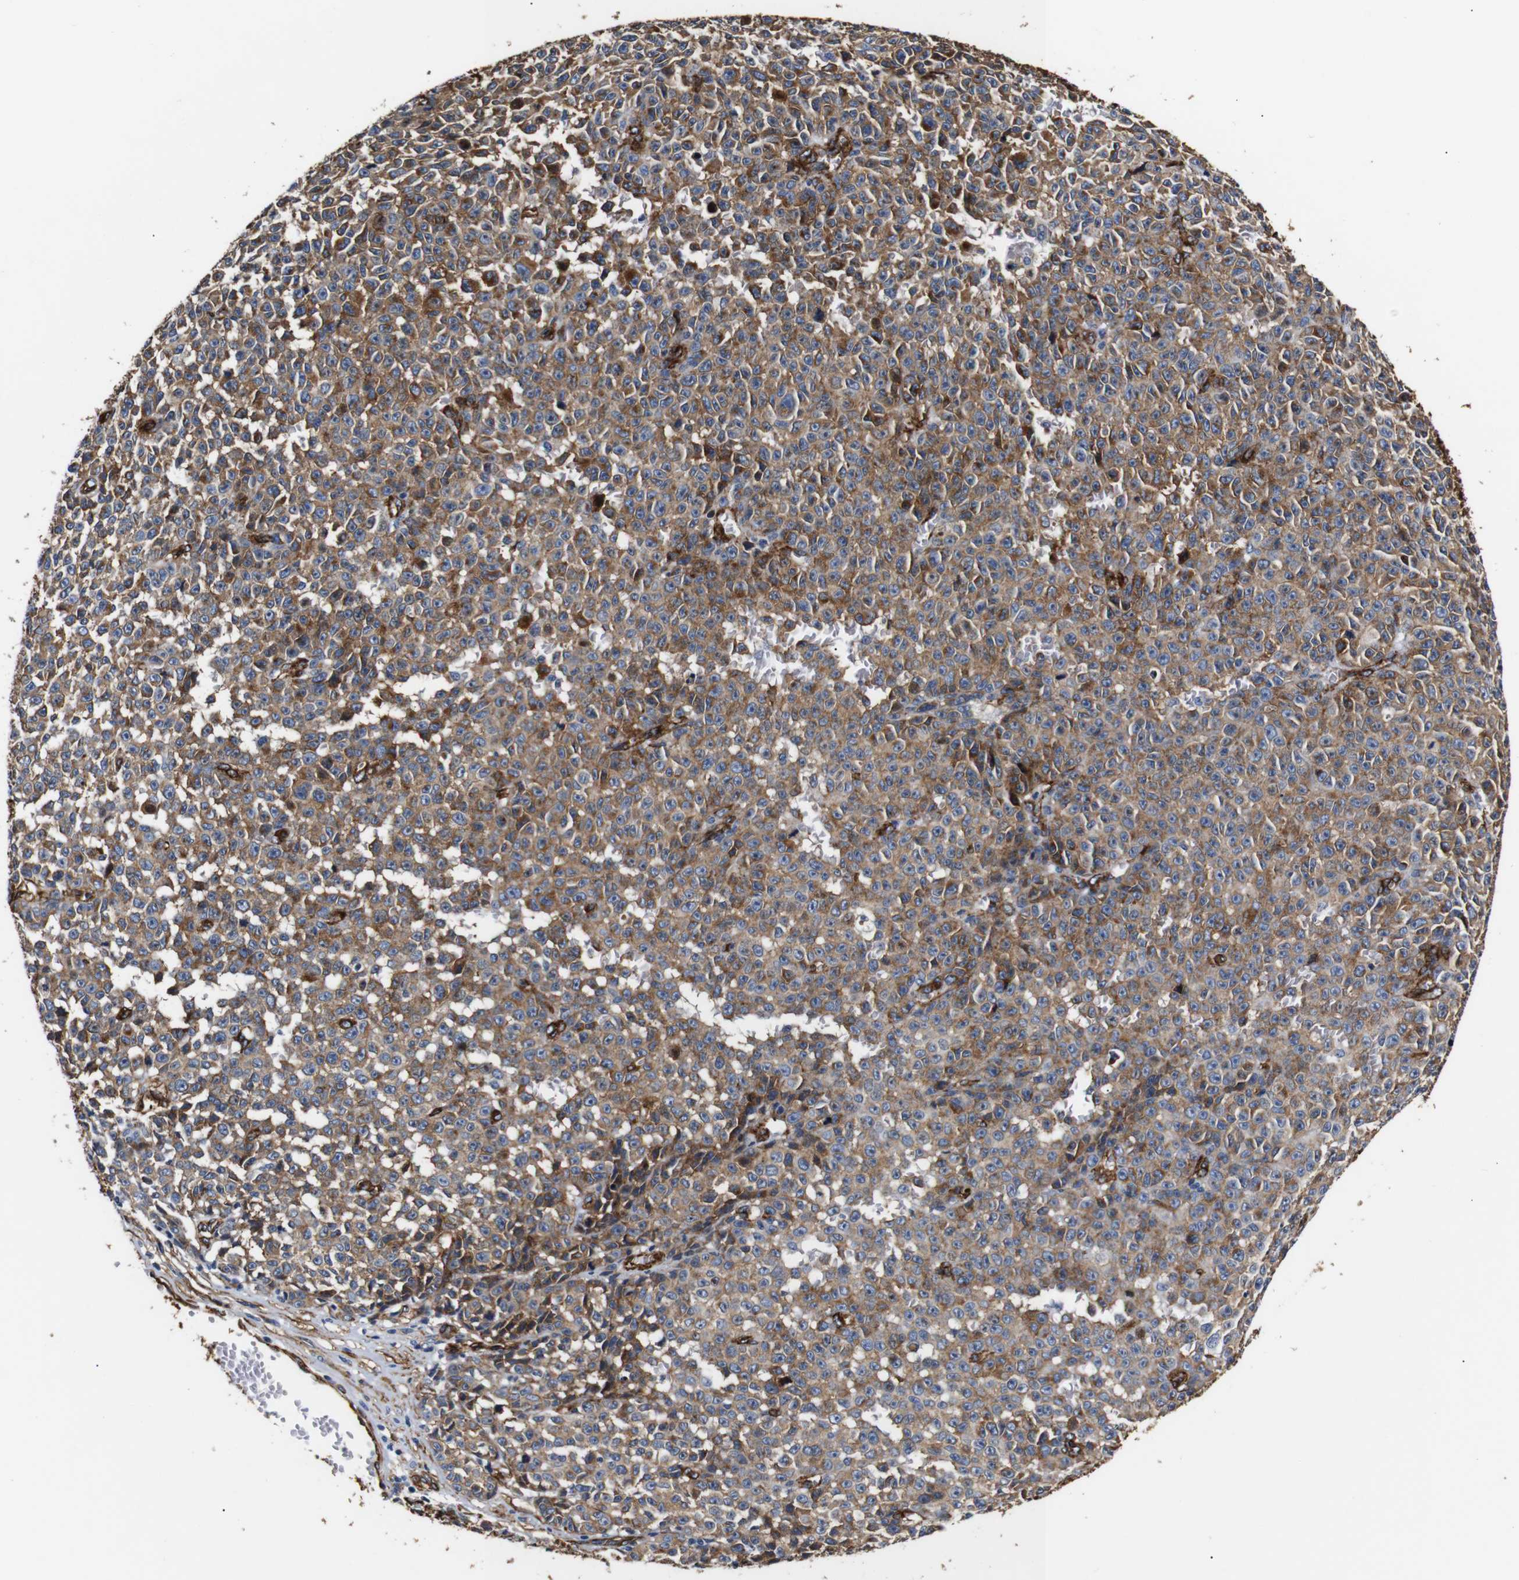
{"staining": {"intensity": "moderate", "quantity": ">75%", "location": "cytoplasmic/membranous"}, "tissue": "melanoma", "cell_type": "Tumor cells", "image_type": "cancer", "snomed": [{"axis": "morphology", "description": "Malignant melanoma, NOS"}, {"axis": "topography", "description": "Skin"}], "caption": "Immunohistochemical staining of human malignant melanoma reveals medium levels of moderate cytoplasmic/membranous expression in about >75% of tumor cells. The staining is performed using DAB (3,3'-diaminobenzidine) brown chromogen to label protein expression. The nuclei are counter-stained blue using hematoxylin.", "gene": "CAV2", "patient": {"sex": "female", "age": 82}}